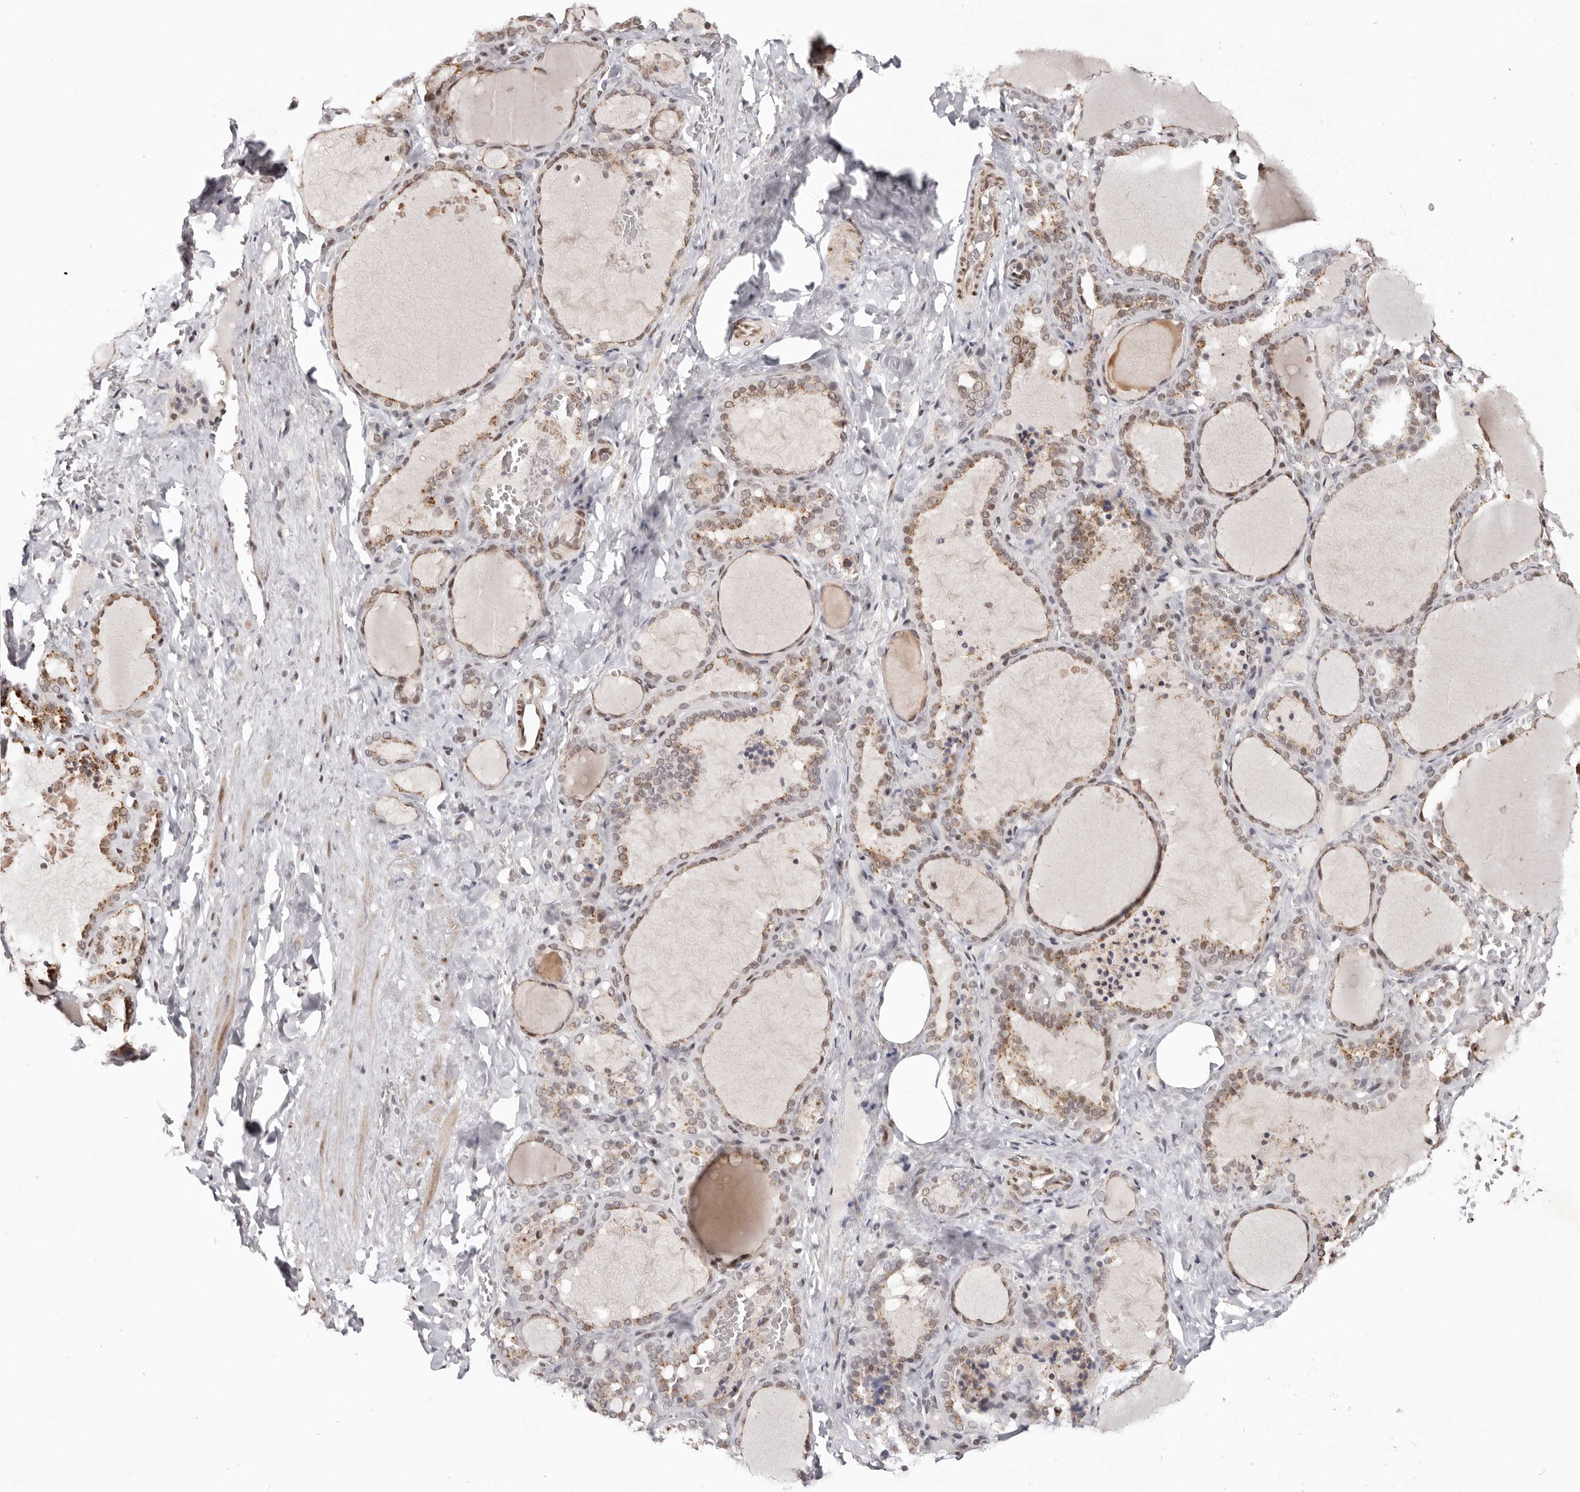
{"staining": {"intensity": "weak", "quantity": ">75%", "location": "cytoplasmic/membranous,nuclear"}, "tissue": "thyroid gland", "cell_type": "Glandular cells", "image_type": "normal", "snomed": [{"axis": "morphology", "description": "Normal tissue, NOS"}, {"axis": "topography", "description": "Thyroid gland"}], "caption": "A low amount of weak cytoplasmic/membranous,nuclear expression is appreciated in approximately >75% of glandular cells in benign thyroid gland.", "gene": "SMAD7", "patient": {"sex": "female", "age": 22}}